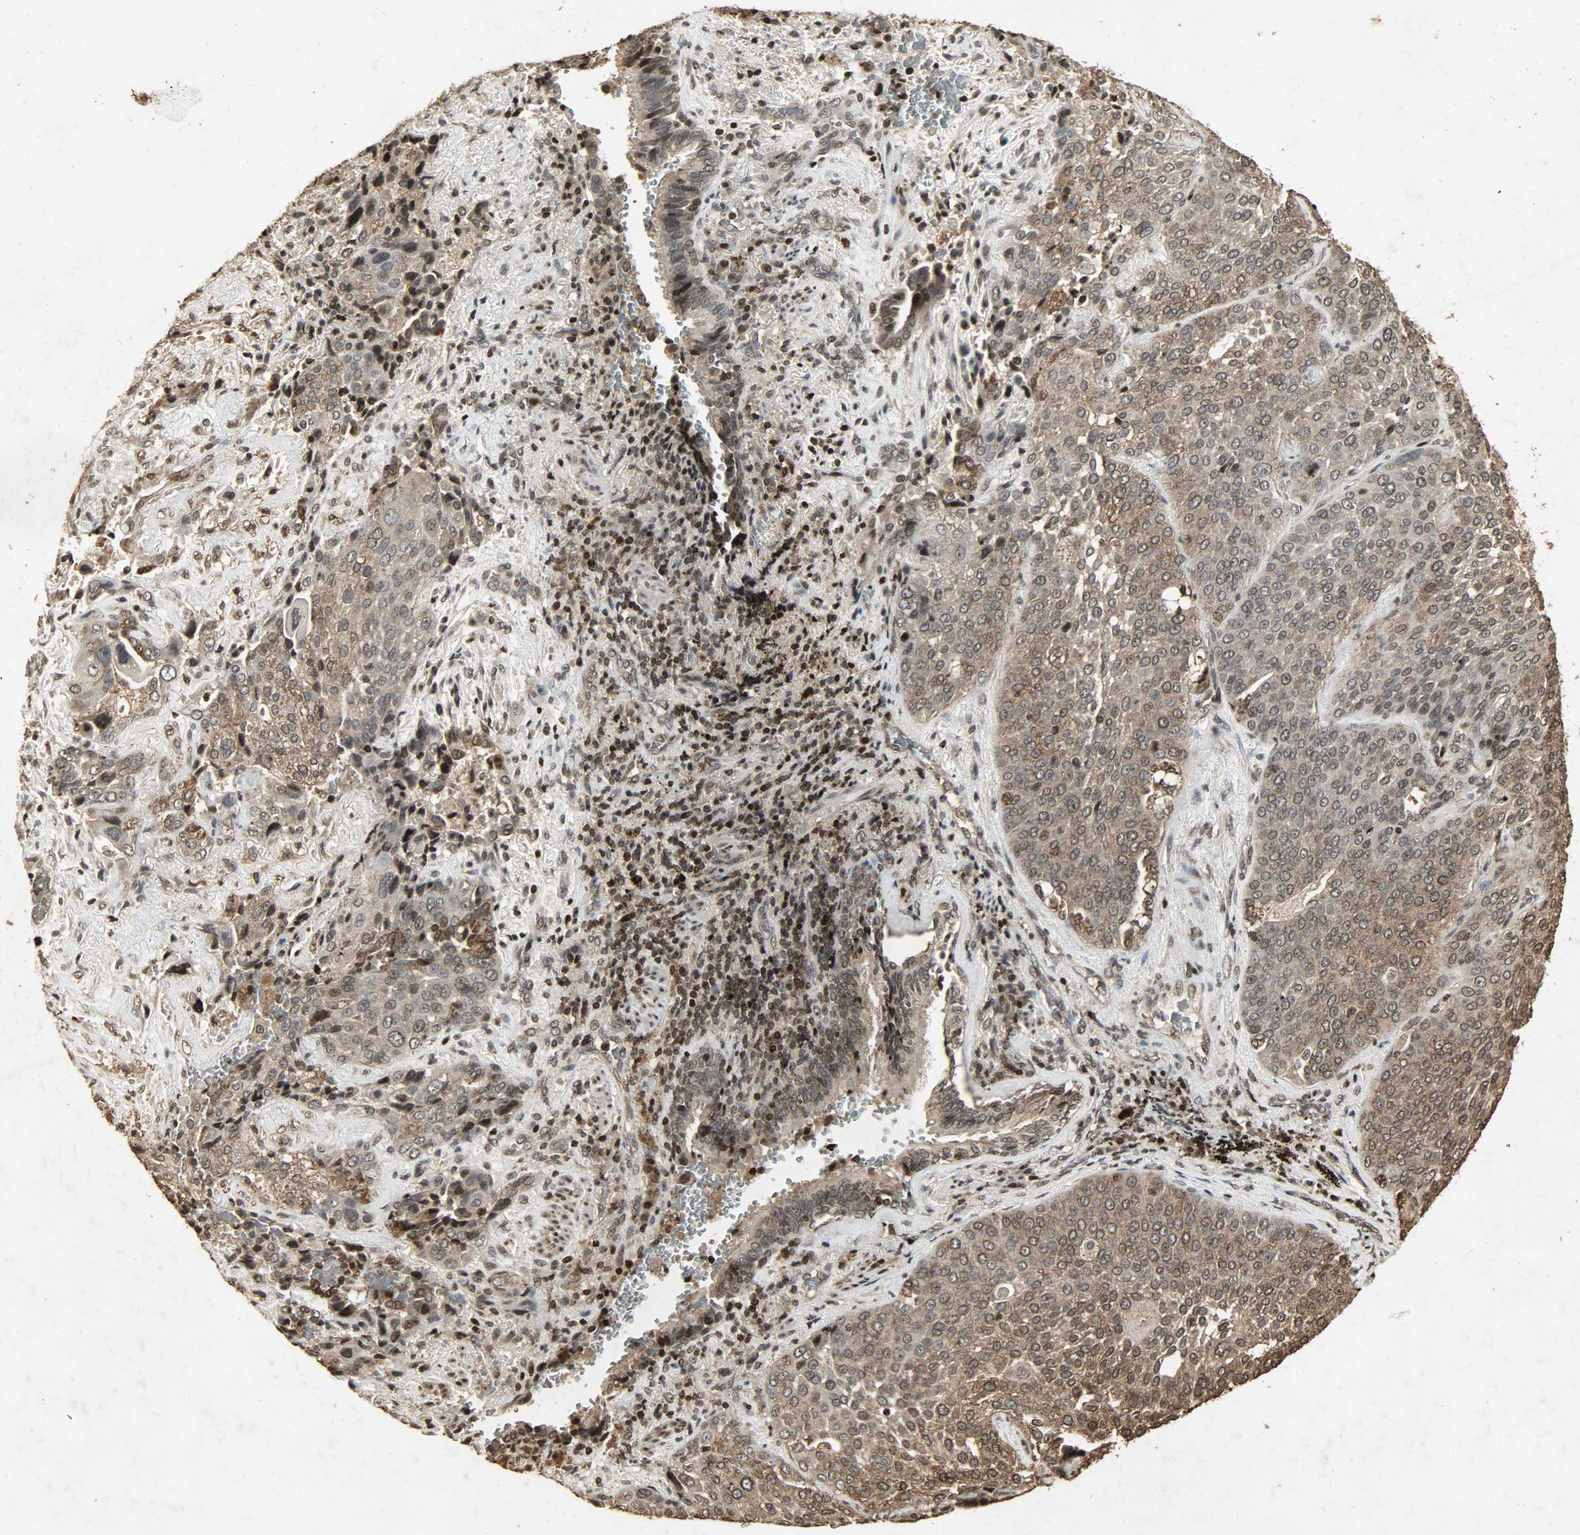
{"staining": {"intensity": "weak", "quantity": ">75%", "location": "cytoplasmic/membranous,nuclear"}, "tissue": "lung cancer", "cell_type": "Tumor cells", "image_type": "cancer", "snomed": [{"axis": "morphology", "description": "Squamous cell carcinoma, NOS"}, {"axis": "topography", "description": "Lung"}], "caption": "This photomicrograph displays immunohistochemistry staining of lung cancer (squamous cell carcinoma), with low weak cytoplasmic/membranous and nuclear staining in about >75% of tumor cells.", "gene": "PPP3R1", "patient": {"sex": "male", "age": 54}}